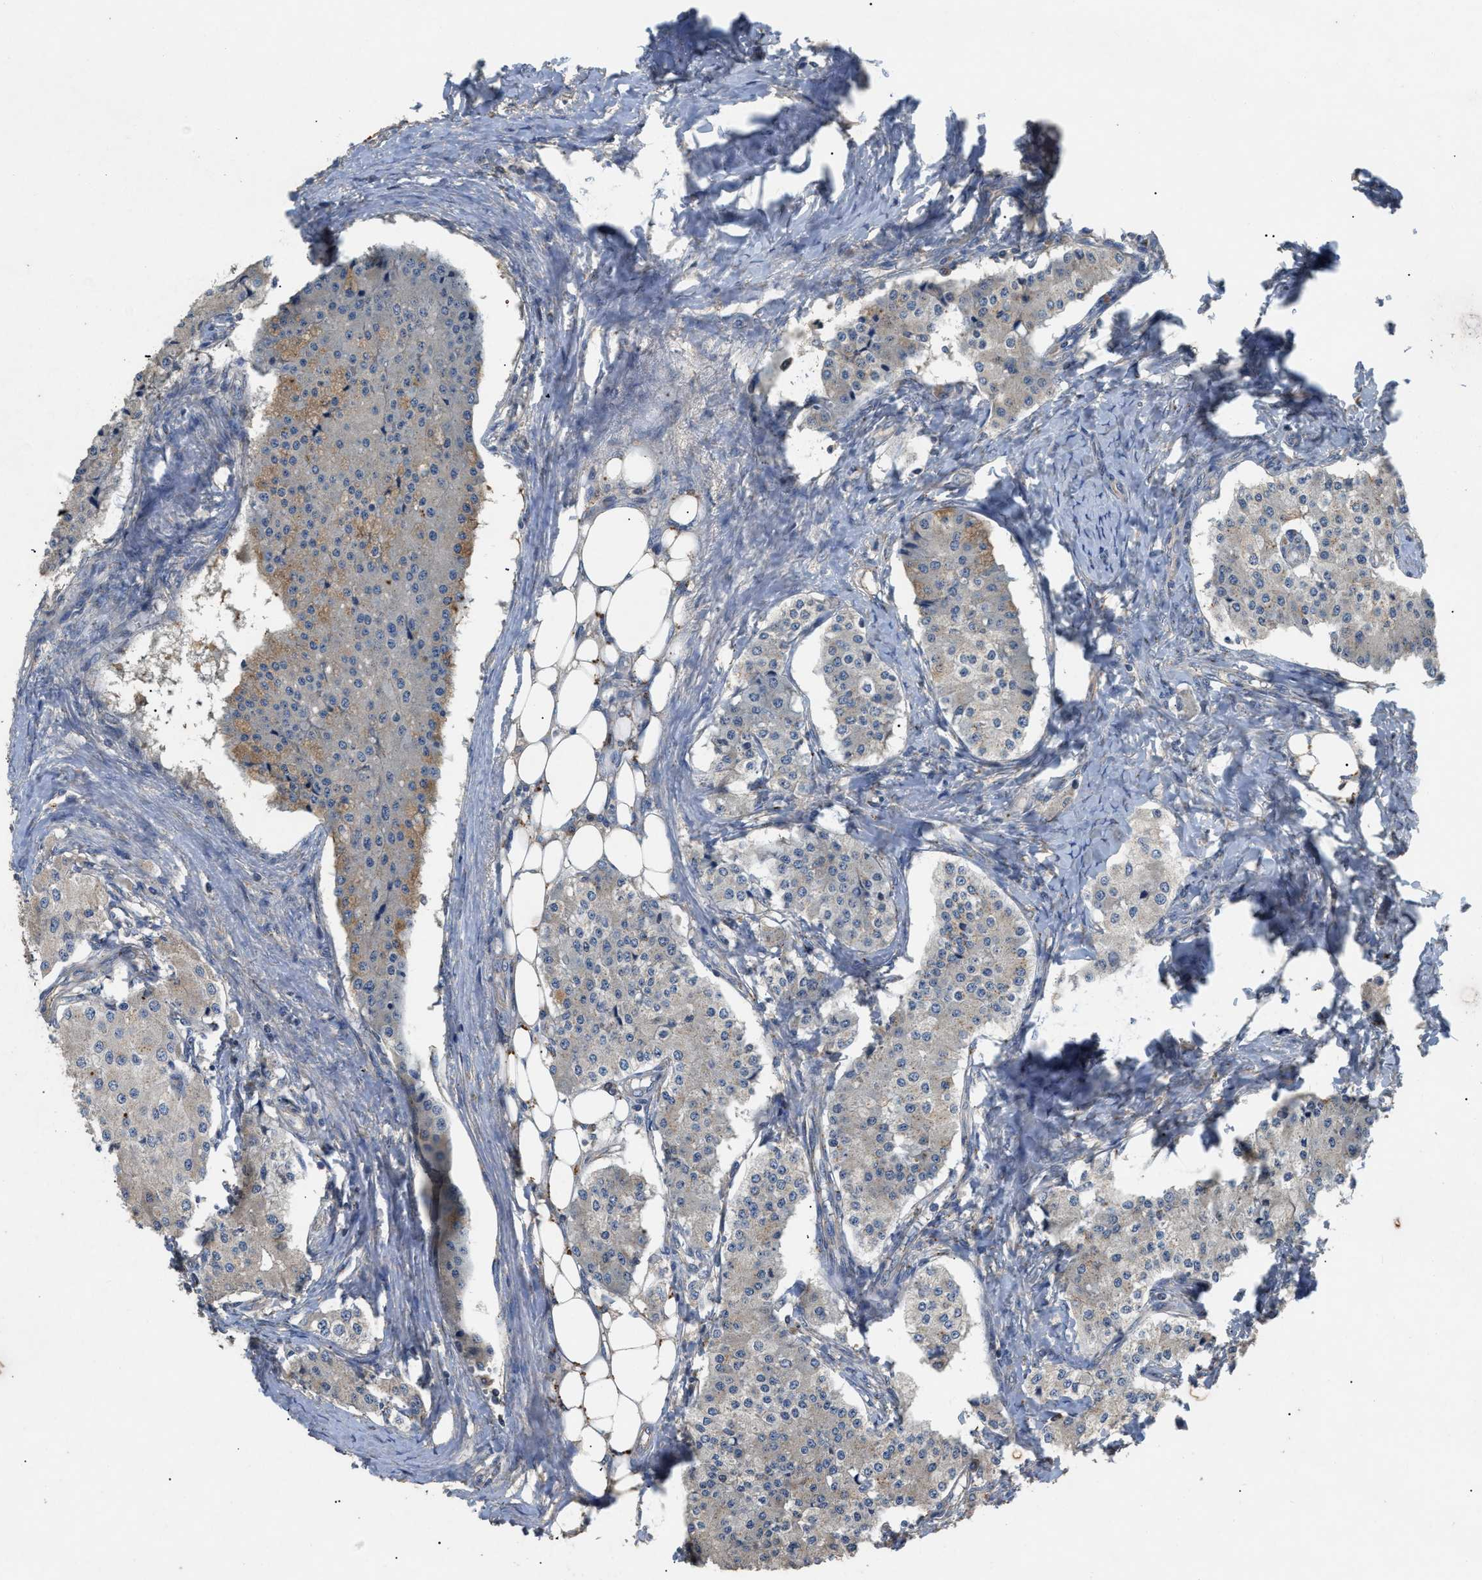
{"staining": {"intensity": "negative", "quantity": "none", "location": "none"}, "tissue": "carcinoid", "cell_type": "Tumor cells", "image_type": "cancer", "snomed": [{"axis": "morphology", "description": "Carcinoid, malignant, NOS"}, {"axis": "topography", "description": "Colon"}], "caption": "The image displays no significant positivity in tumor cells of carcinoid.", "gene": "SIK2", "patient": {"sex": "female", "age": 52}}